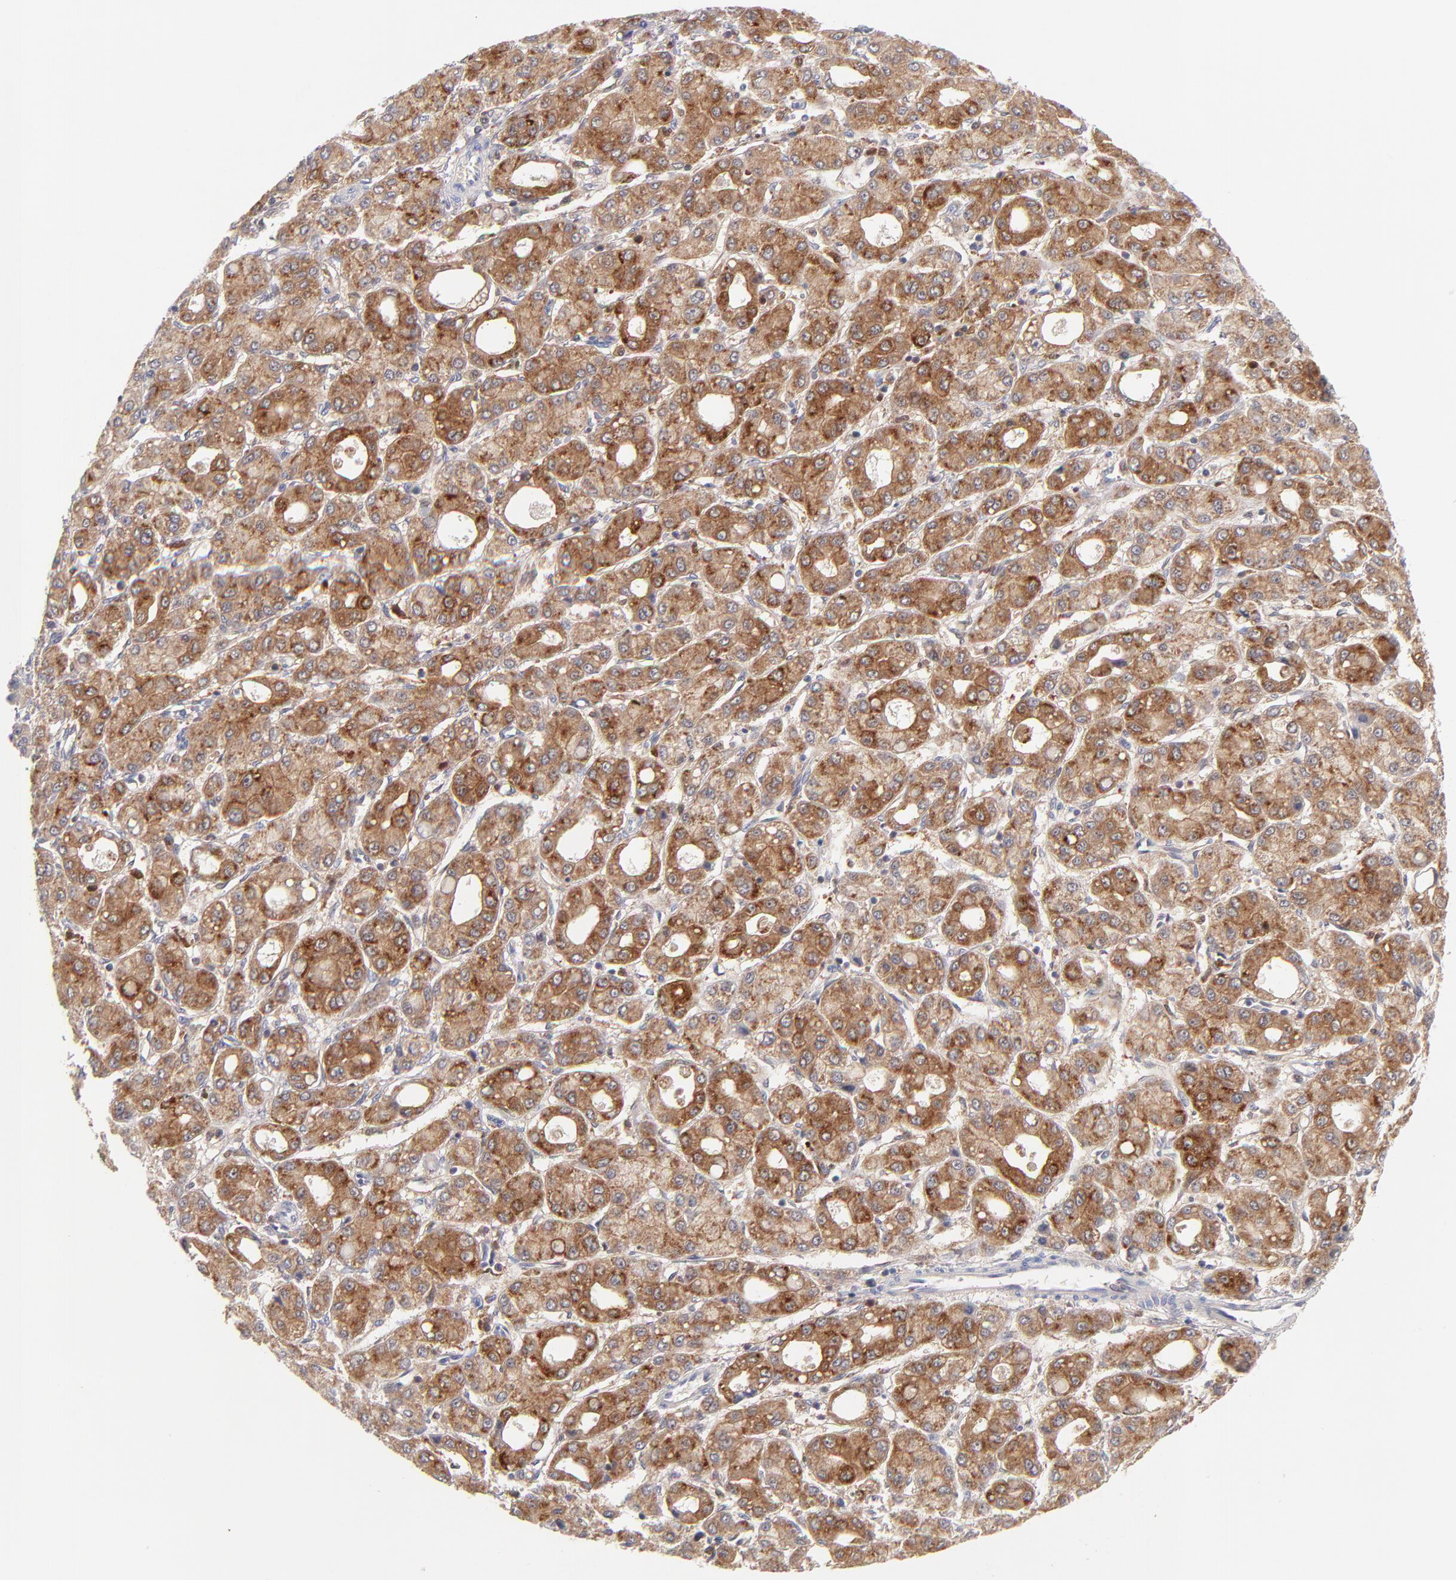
{"staining": {"intensity": "moderate", "quantity": ">75%", "location": "cytoplasmic/membranous"}, "tissue": "liver cancer", "cell_type": "Tumor cells", "image_type": "cancer", "snomed": [{"axis": "morphology", "description": "Carcinoma, Hepatocellular, NOS"}, {"axis": "topography", "description": "Liver"}], "caption": "This image shows IHC staining of human liver cancer, with medium moderate cytoplasmic/membranous positivity in about >75% of tumor cells.", "gene": "BID", "patient": {"sex": "male", "age": 69}}